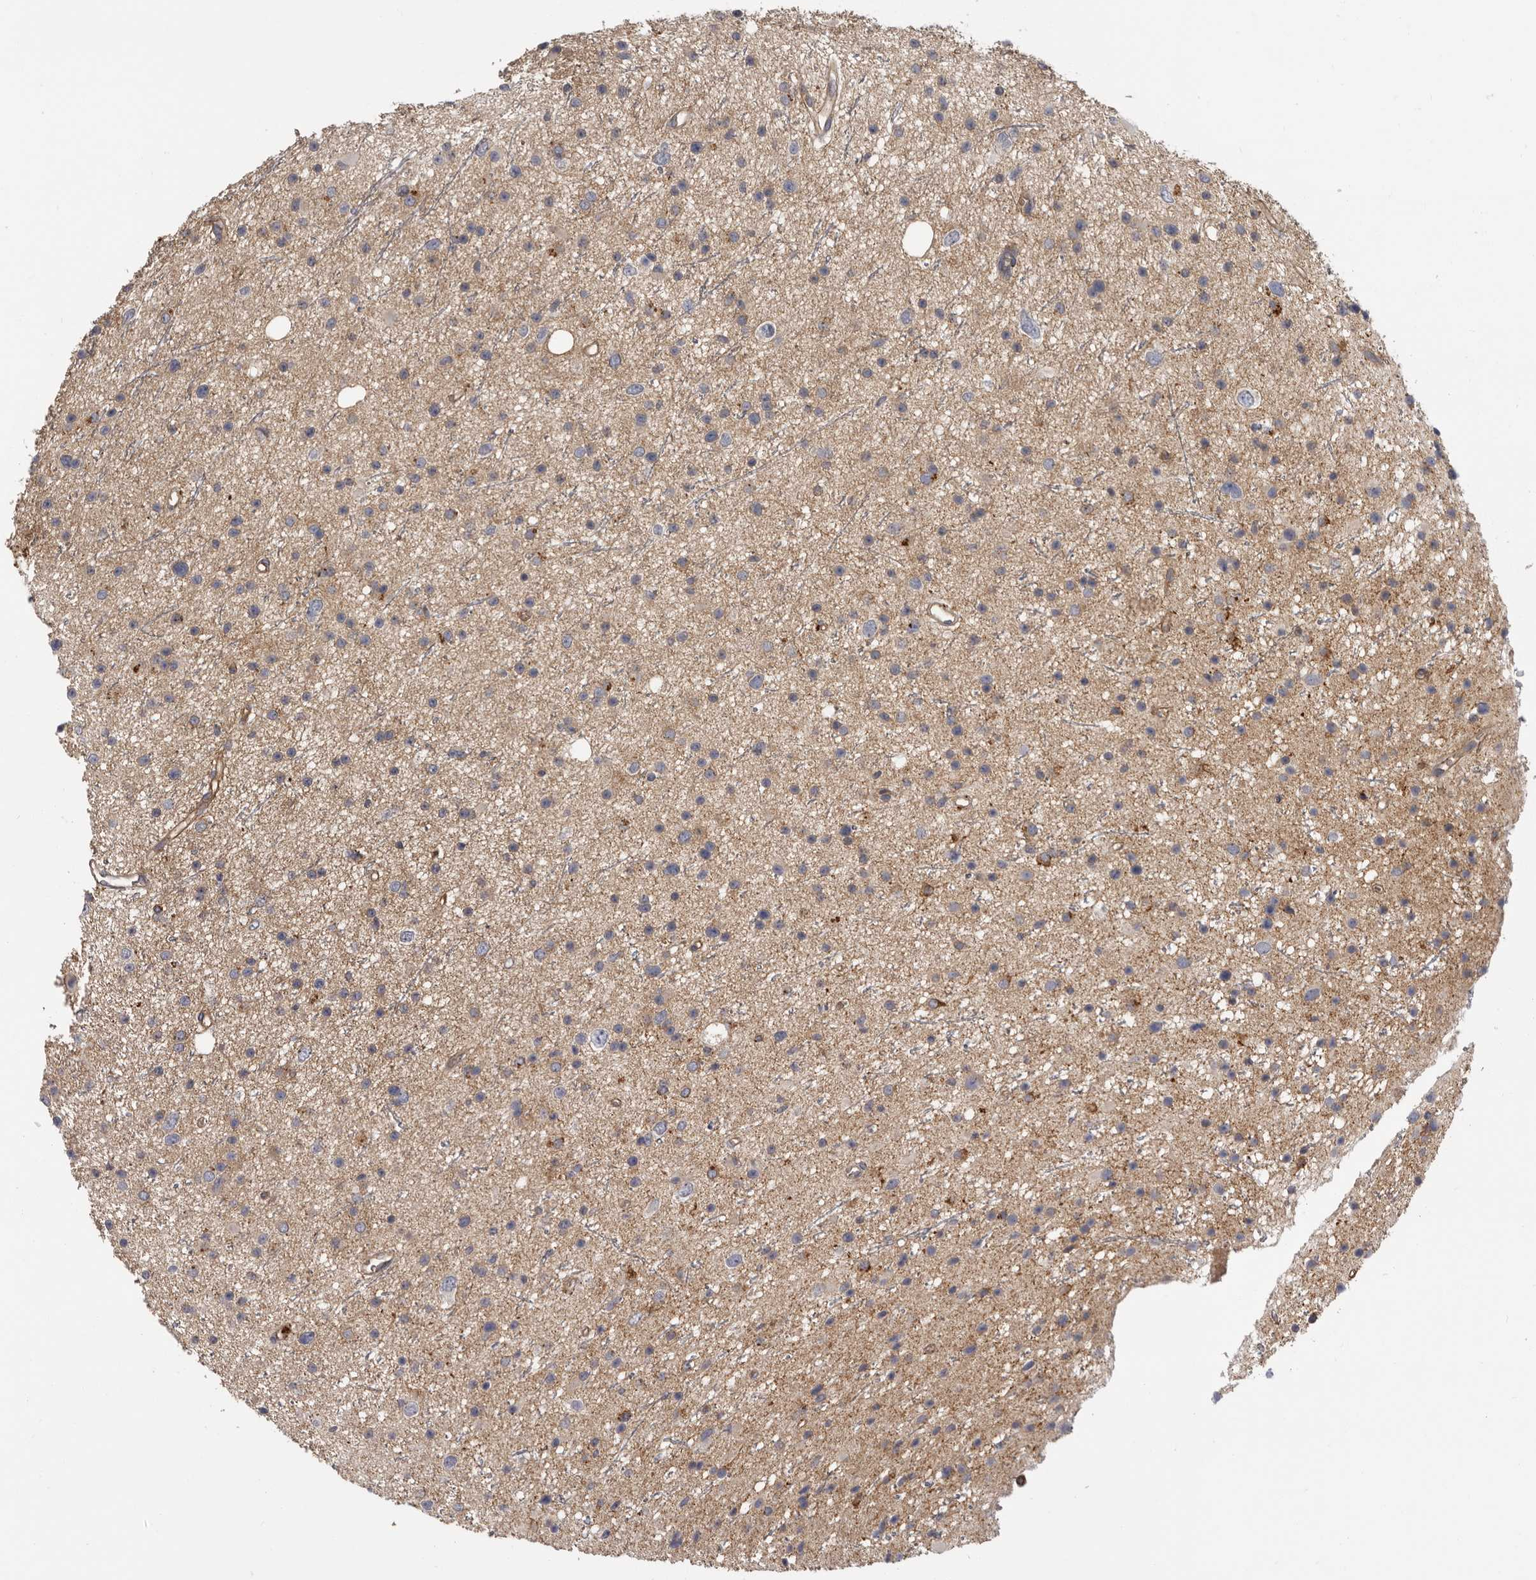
{"staining": {"intensity": "negative", "quantity": "none", "location": "none"}, "tissue": "glioma", "cell_type": "Tumor cells", "image_type": "cancer", "snomed": [{"axis": "morphology", "description": "Glioma, malignant, Low grade"}, {"axis": "topography", "description": "Cerebral cortex"}], "caption": "The photomicrograph displays no staining of tumor cells in malignant low-grade glioma.", "gene": "INKA2", "patient": {"sex": "female", "age": 39}}